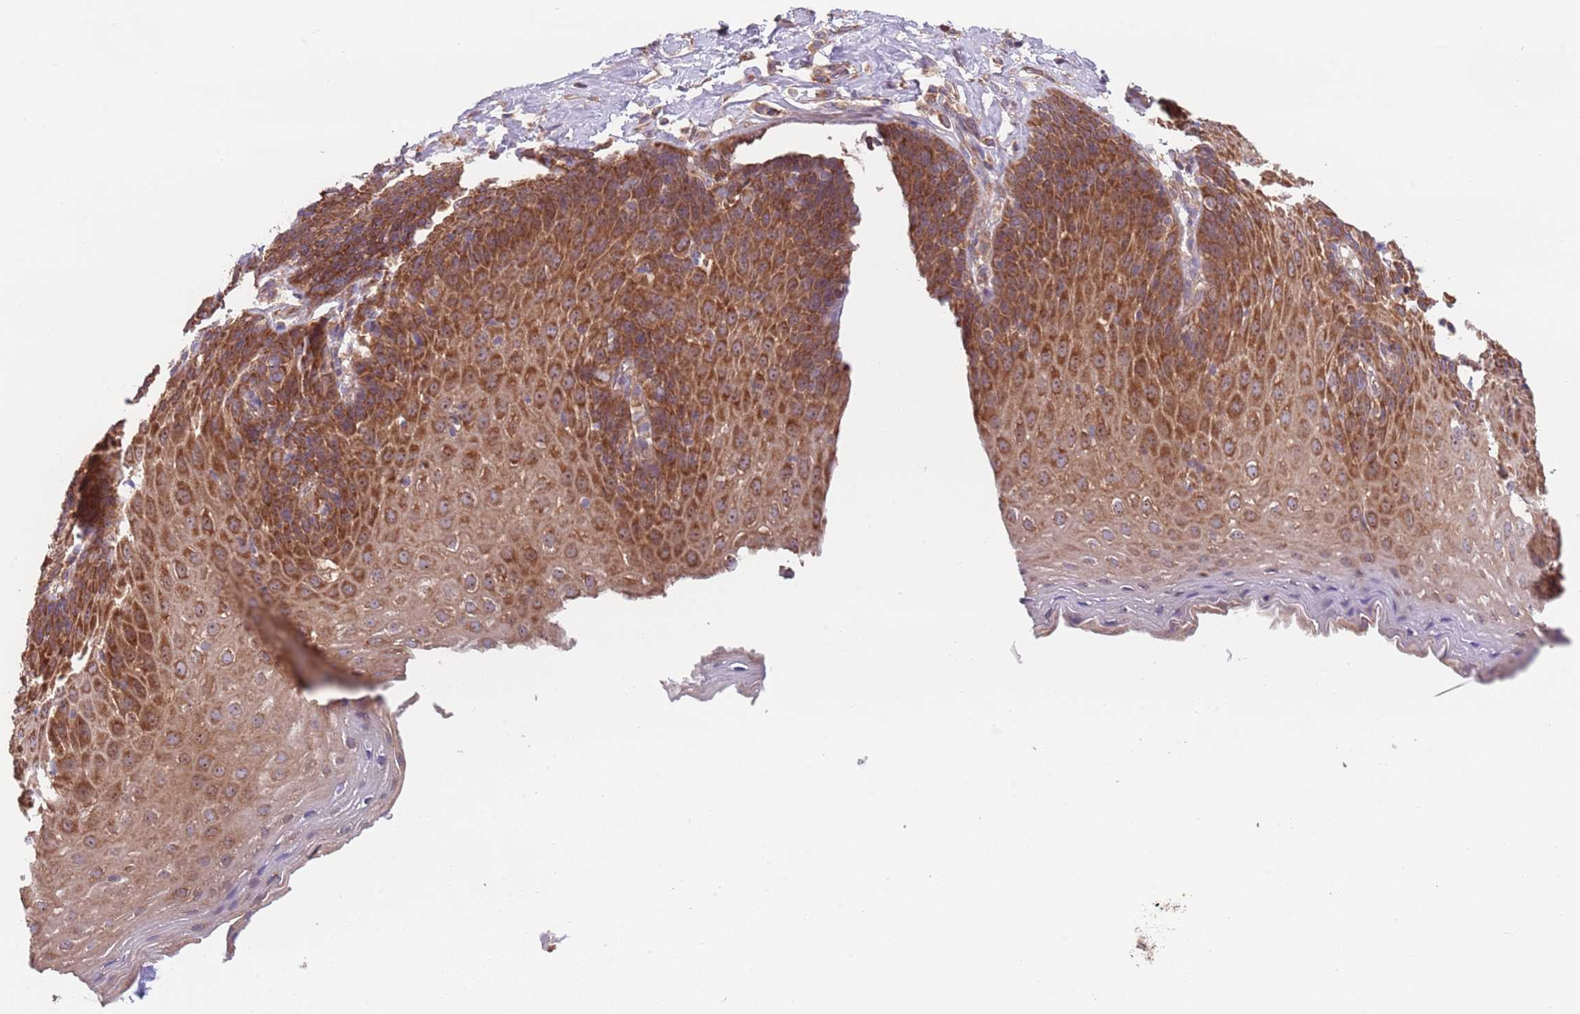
{"staining": {"intensity": "strong", "quantity": ">75%", "location": "cytoplasmic/membranous"}, "tissue": "esophagus", "cell_type": "Squamous epithelial cells", "image_type": "normal", "snomed": [{"axis": "morphology", "description": "Normal tissue, NOS"}, {"axis": "topography", "description": "Esophagus"}], "caption": "DAB immunohistochemical staining of benign human esophagus demonstrates strong cytoplasmic/membranous protein staining in about >75% of squamous epithelial cells. Nuclei are stained in blue.", "gene": "EIF3F", "patient": {"sex": "female", "age": 61}}